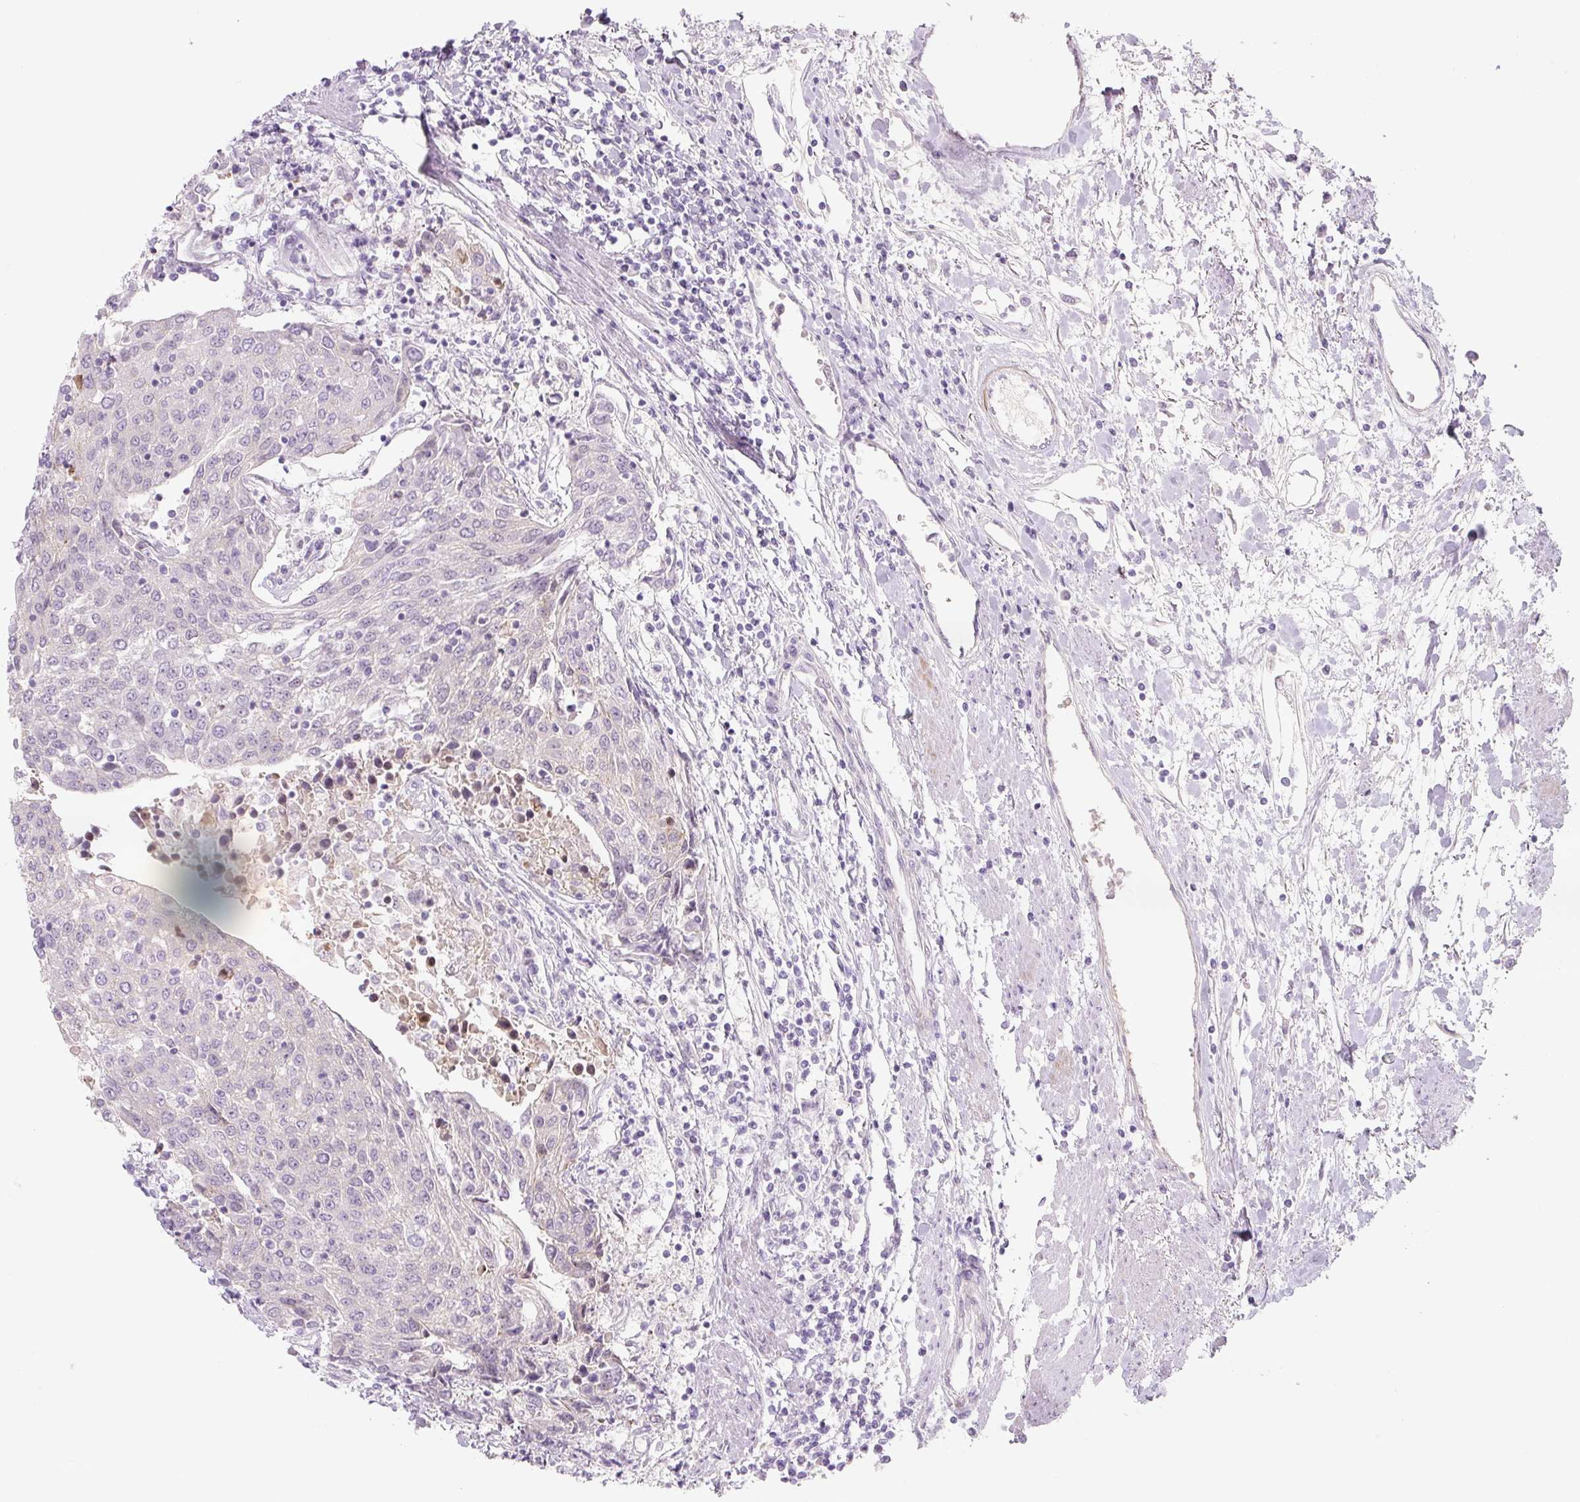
{"staining": {"intensity": "negative", "quantity": "none", "location": "none"}, "tissue": "urothelial cancer", "cell_type": "Tumor cells", "image_type": "cancer", "snomed": [{"axis": "morphology", "description": "Urothelial carcinoma, High grade"}, {"axis": "topography", "description": "Urinary bladder"}], "caption": "Urothelial cancer was stained to show a protein in brown. There is no significant staining in tumor cells.", "gene": "PRM1", "patient": {"sex": "female", "age": 85}}